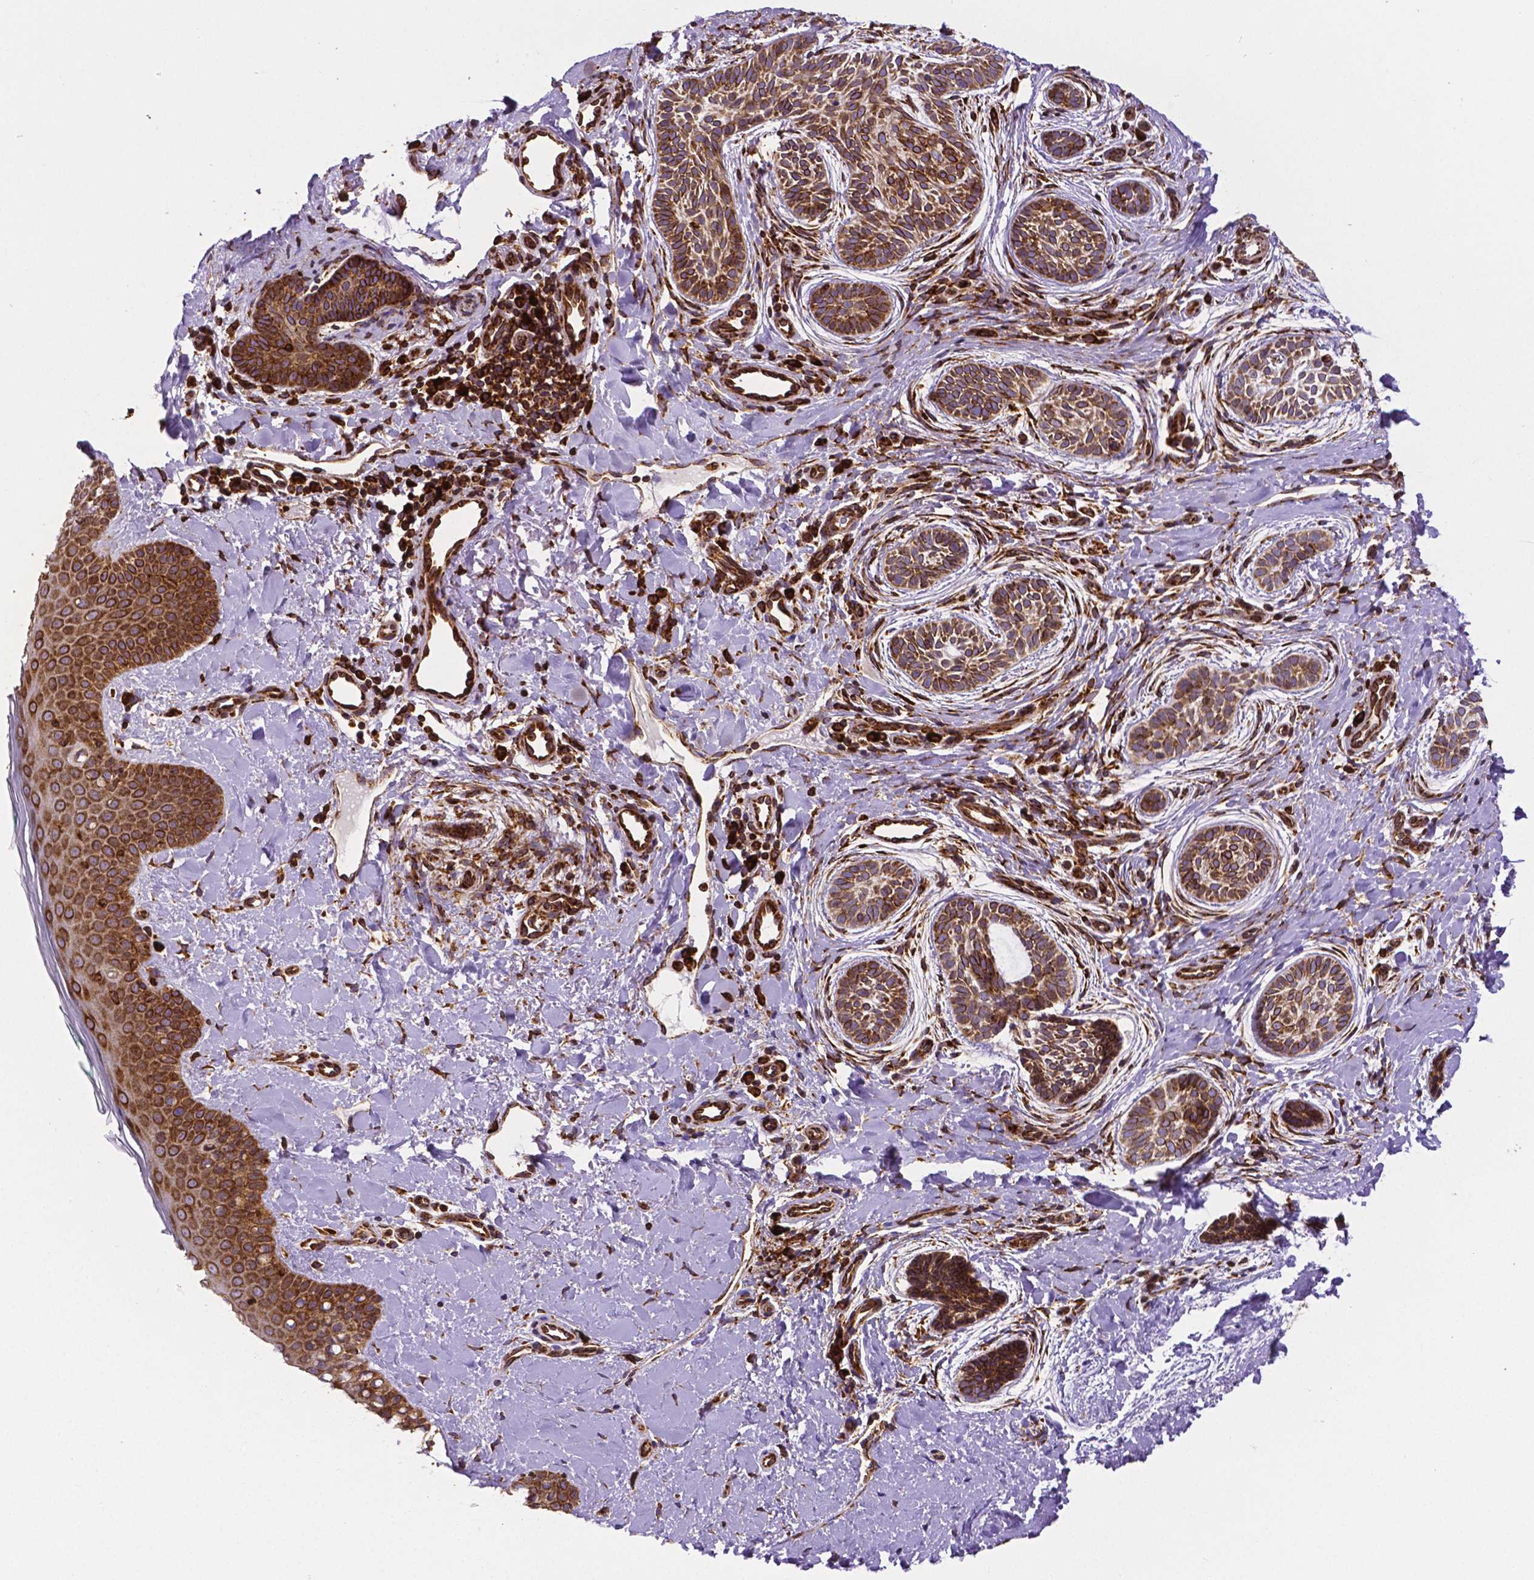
{"staining": {"intensity": "strong", "quantity": ">75%", "location": "cytoplasmic/membranous"}, "tissue": "skin cancer", "cell_type": "Tumor cells", "image_type": "cancer", "snomed": [{"axis": "morphology", "description": "Basal cell carcinoma"}, {"axis": "topography", "description": "Skin"}], "caption": "Skin cancer stained for a protein (brown) shows strong cytoplasmic/membranous positive positivity in about >75% of tumor cells.", "gene": "MTDH", "patient": {"sex": "male", "age": 63}}